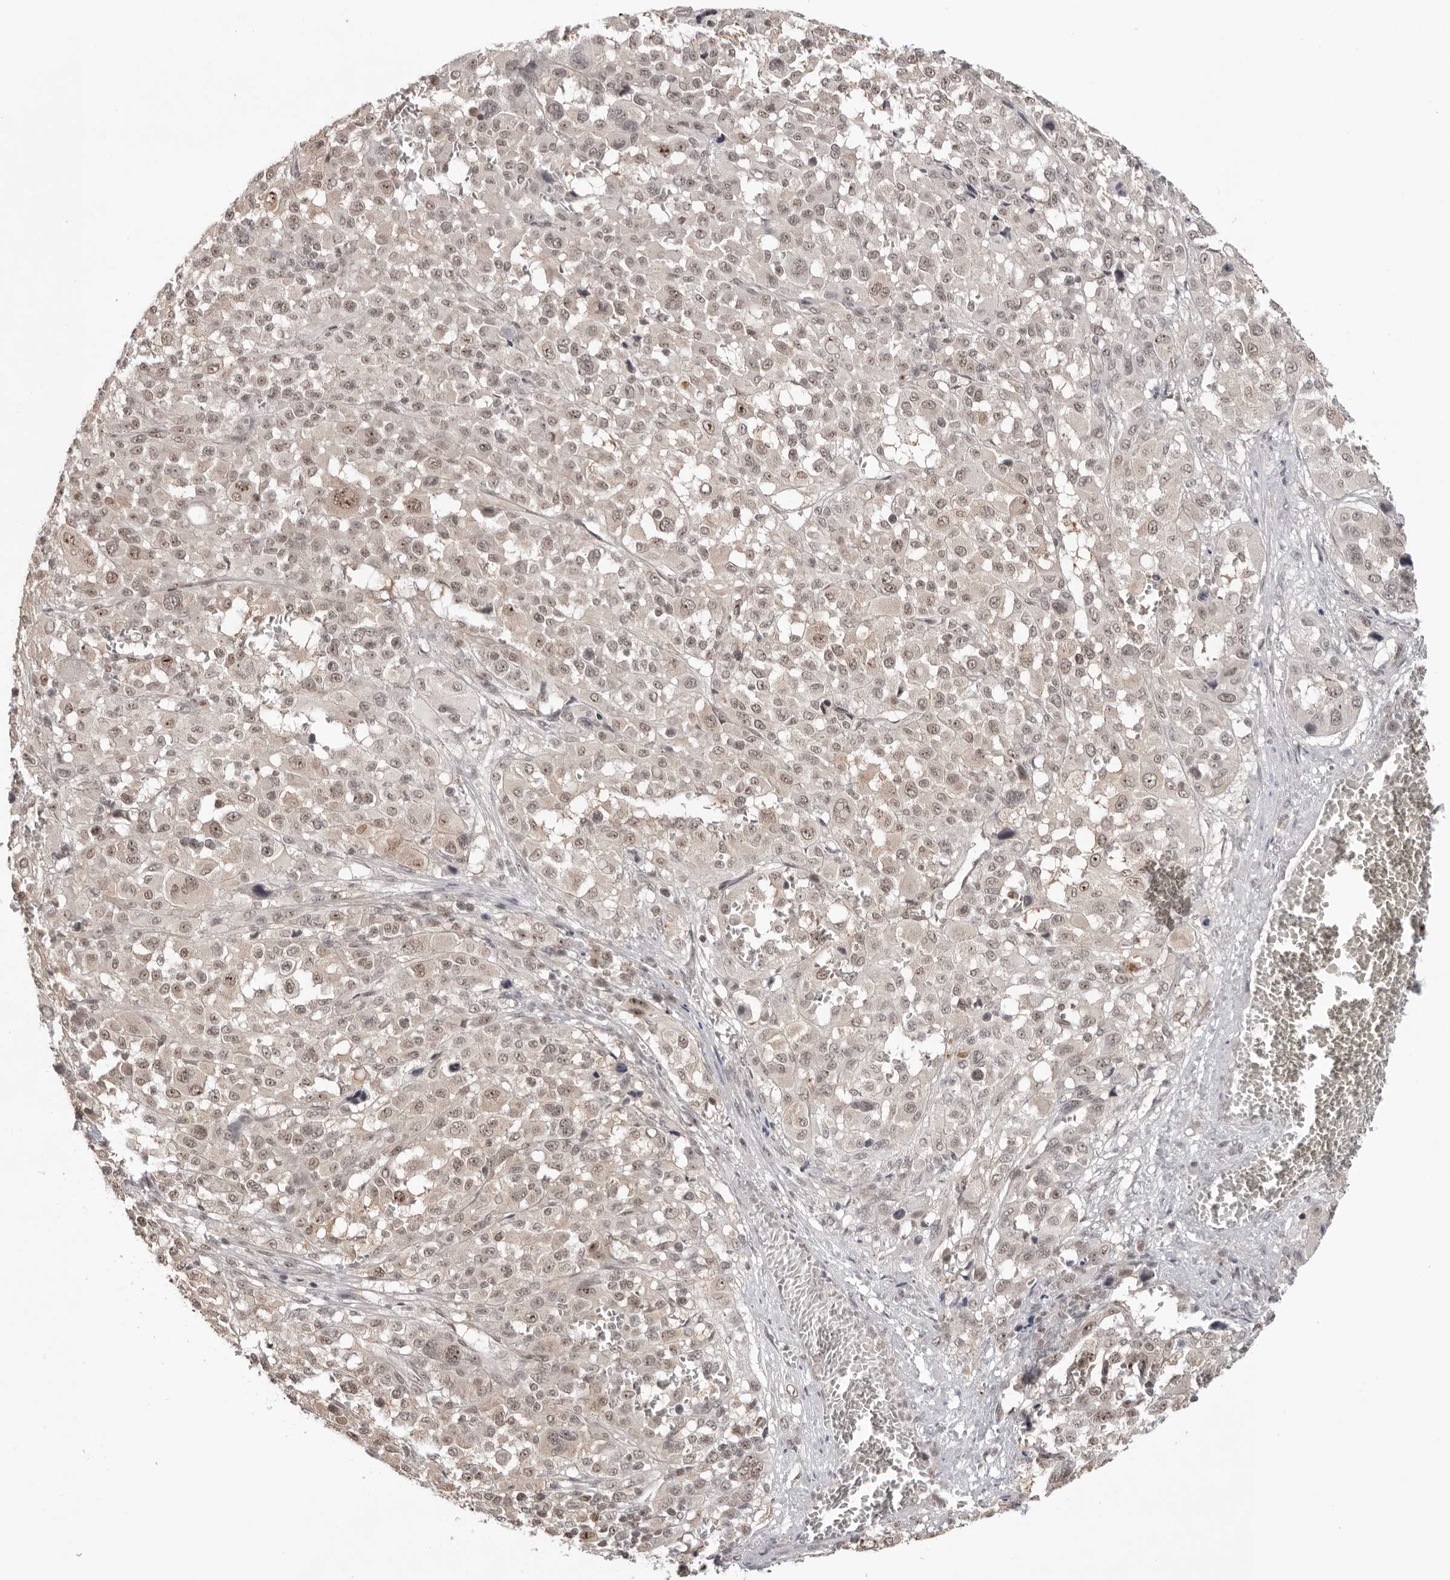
{"staining": {"intensity": "weak", "quantity": ">75%", "location": "cytoplasmic/membranous,nuclear"}, "tissue": "melanoma", "cell_type": "Tumor cells", "image_type": "cancer", "snomed": [{"axis": "morphology", "description": "Malignant melanoma, Metastatic site"}, {"axis": "topography", "description": "Skin"}], "caption": "DAB immunohistochemical staining of malignant melanoma (metastatic site) exhibits weak cytoplasmic/membranous and nuclear protein positivity in approximately >75% of tumor cells.", "gene": "EXOSC10", "patient": {"sex": "female", "age": 74}}